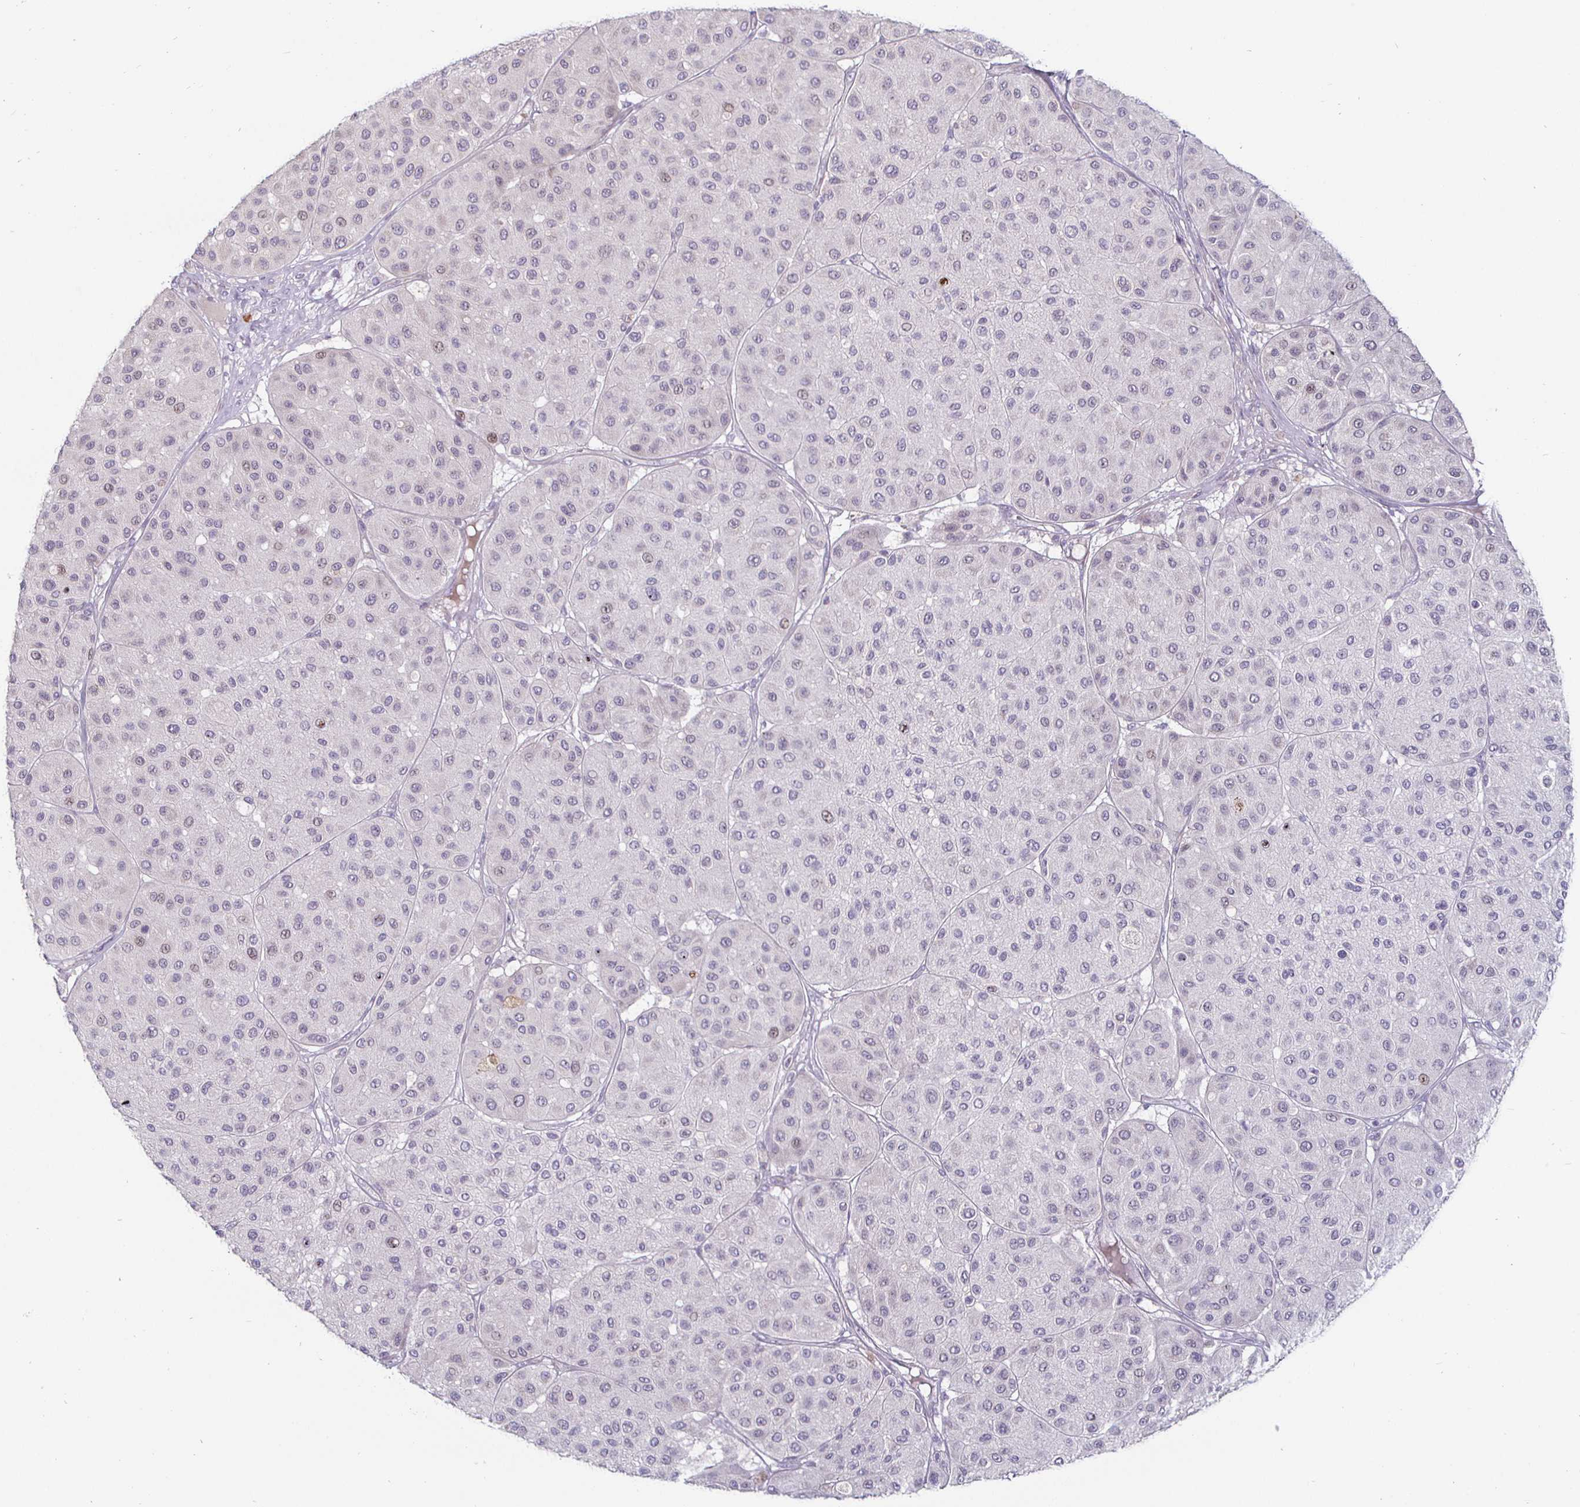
{"staining": {"intensity": "negative", "quantity": "none", "location": "none"}, "tissue": "melanoma", "cell_type": "Tumor cells", "image_type": "cancer", "snomed": [{"axis": "morphology", "description": "Malignant melanoma, Metastatic site"}, {"axis": "topography", "description": "Smooth muscle"}], "caption": "The photomicrograph demonstrates no significant expression in tumor cells of malignant melanoma (metastatic site).", "gene": "DMRTB1", "patient": {"sex": "male", "age": 41}}